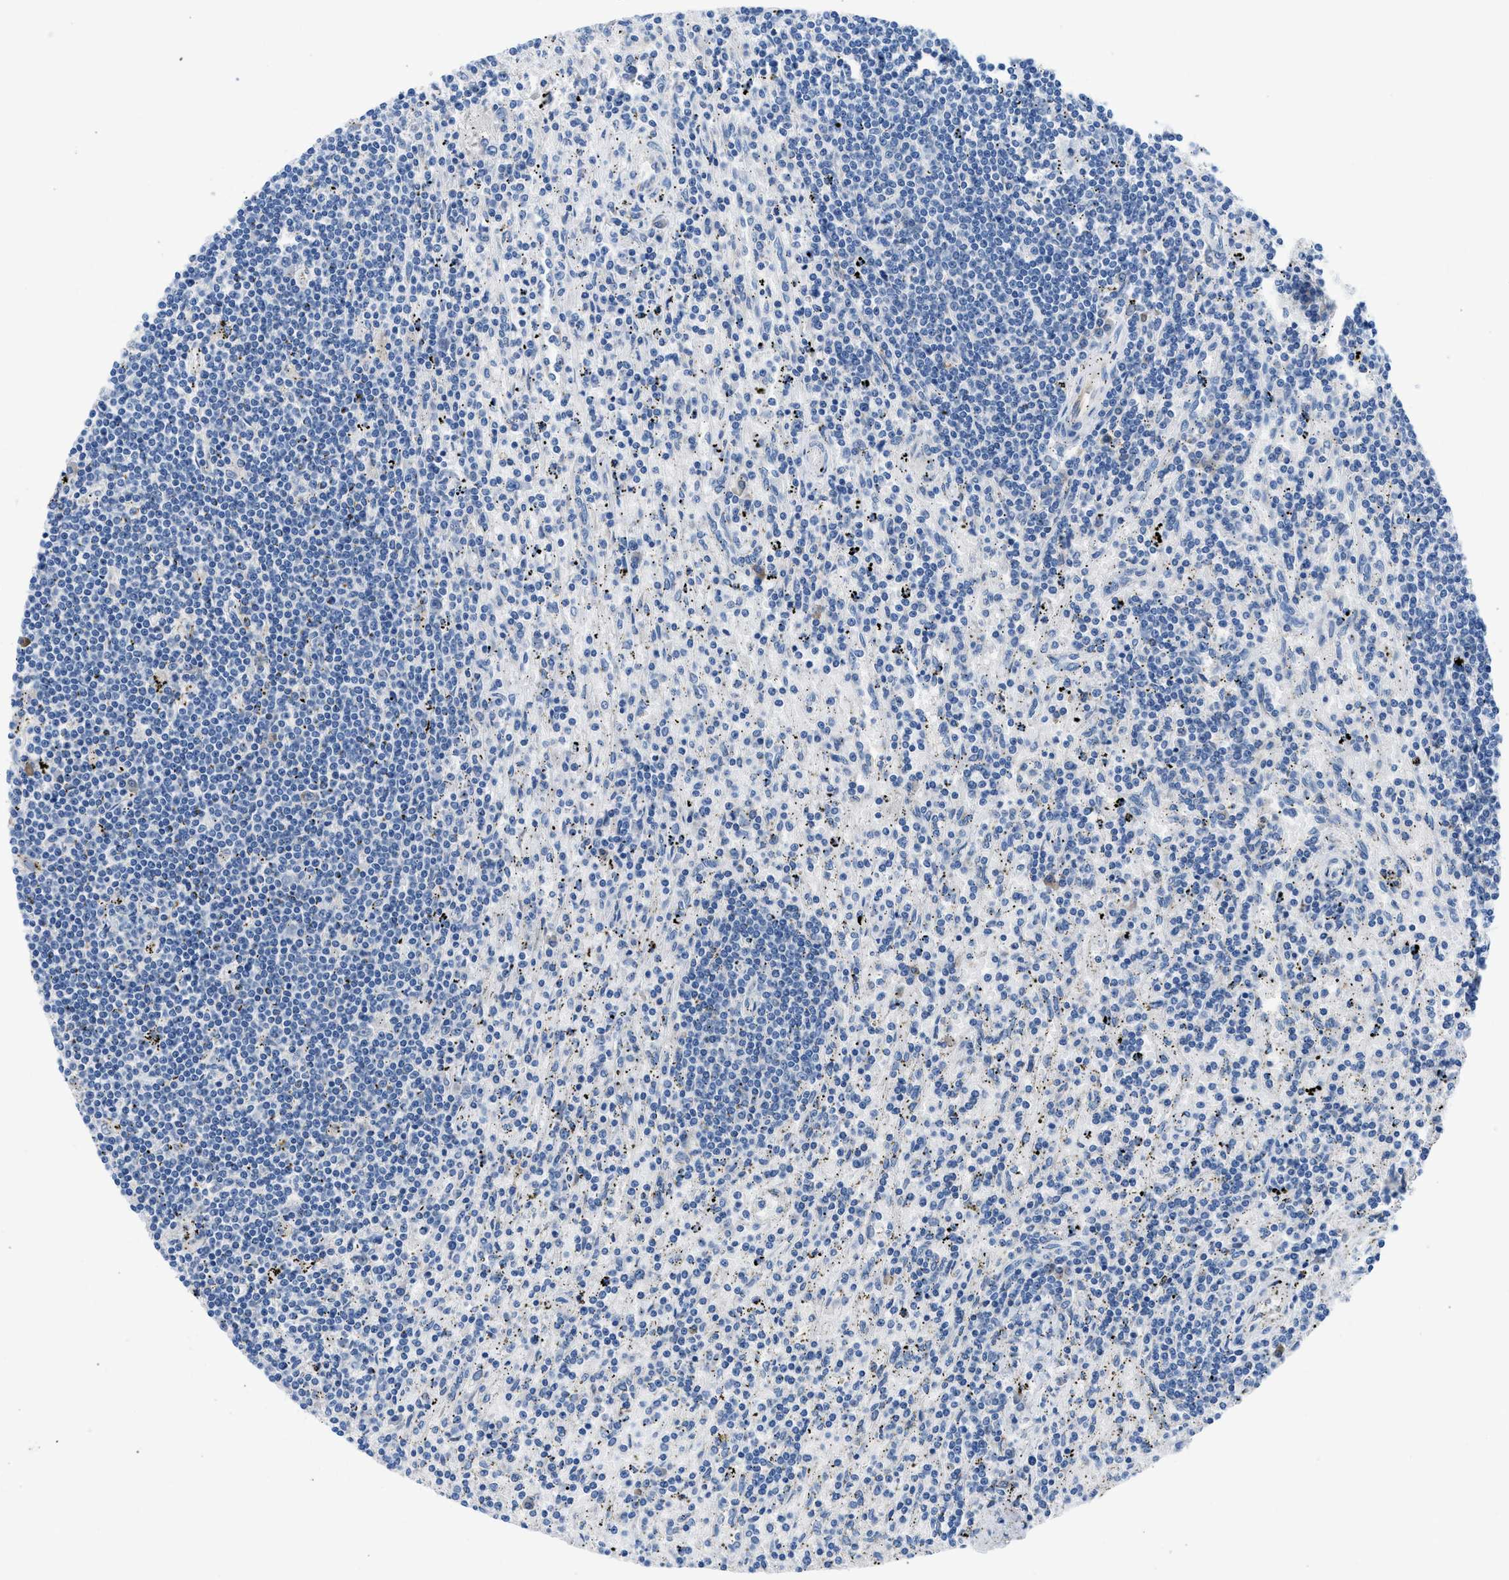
{"staining": {"intensity": "negative", "quantity": "none", "location": "none"}, "tissue": "lymphoma", "cell_type": "Tumor cells", "image_type": "cancer", "snomed": [{"axis": "morphology", "description": "Malignant lymphoma, non-Hodgkin's type, Low grade"}, {"axis": "topography", "description": "Spleen"}], "caption": "High power microscopy photomicrograph of an immunohistochemistry image of malignant lymphoma, non-Hodgkin's type (low-grade), revealing no significant expression in tumor cells.", "gene": "BNC2", "patient": {"sex": "male", "age": 76}}